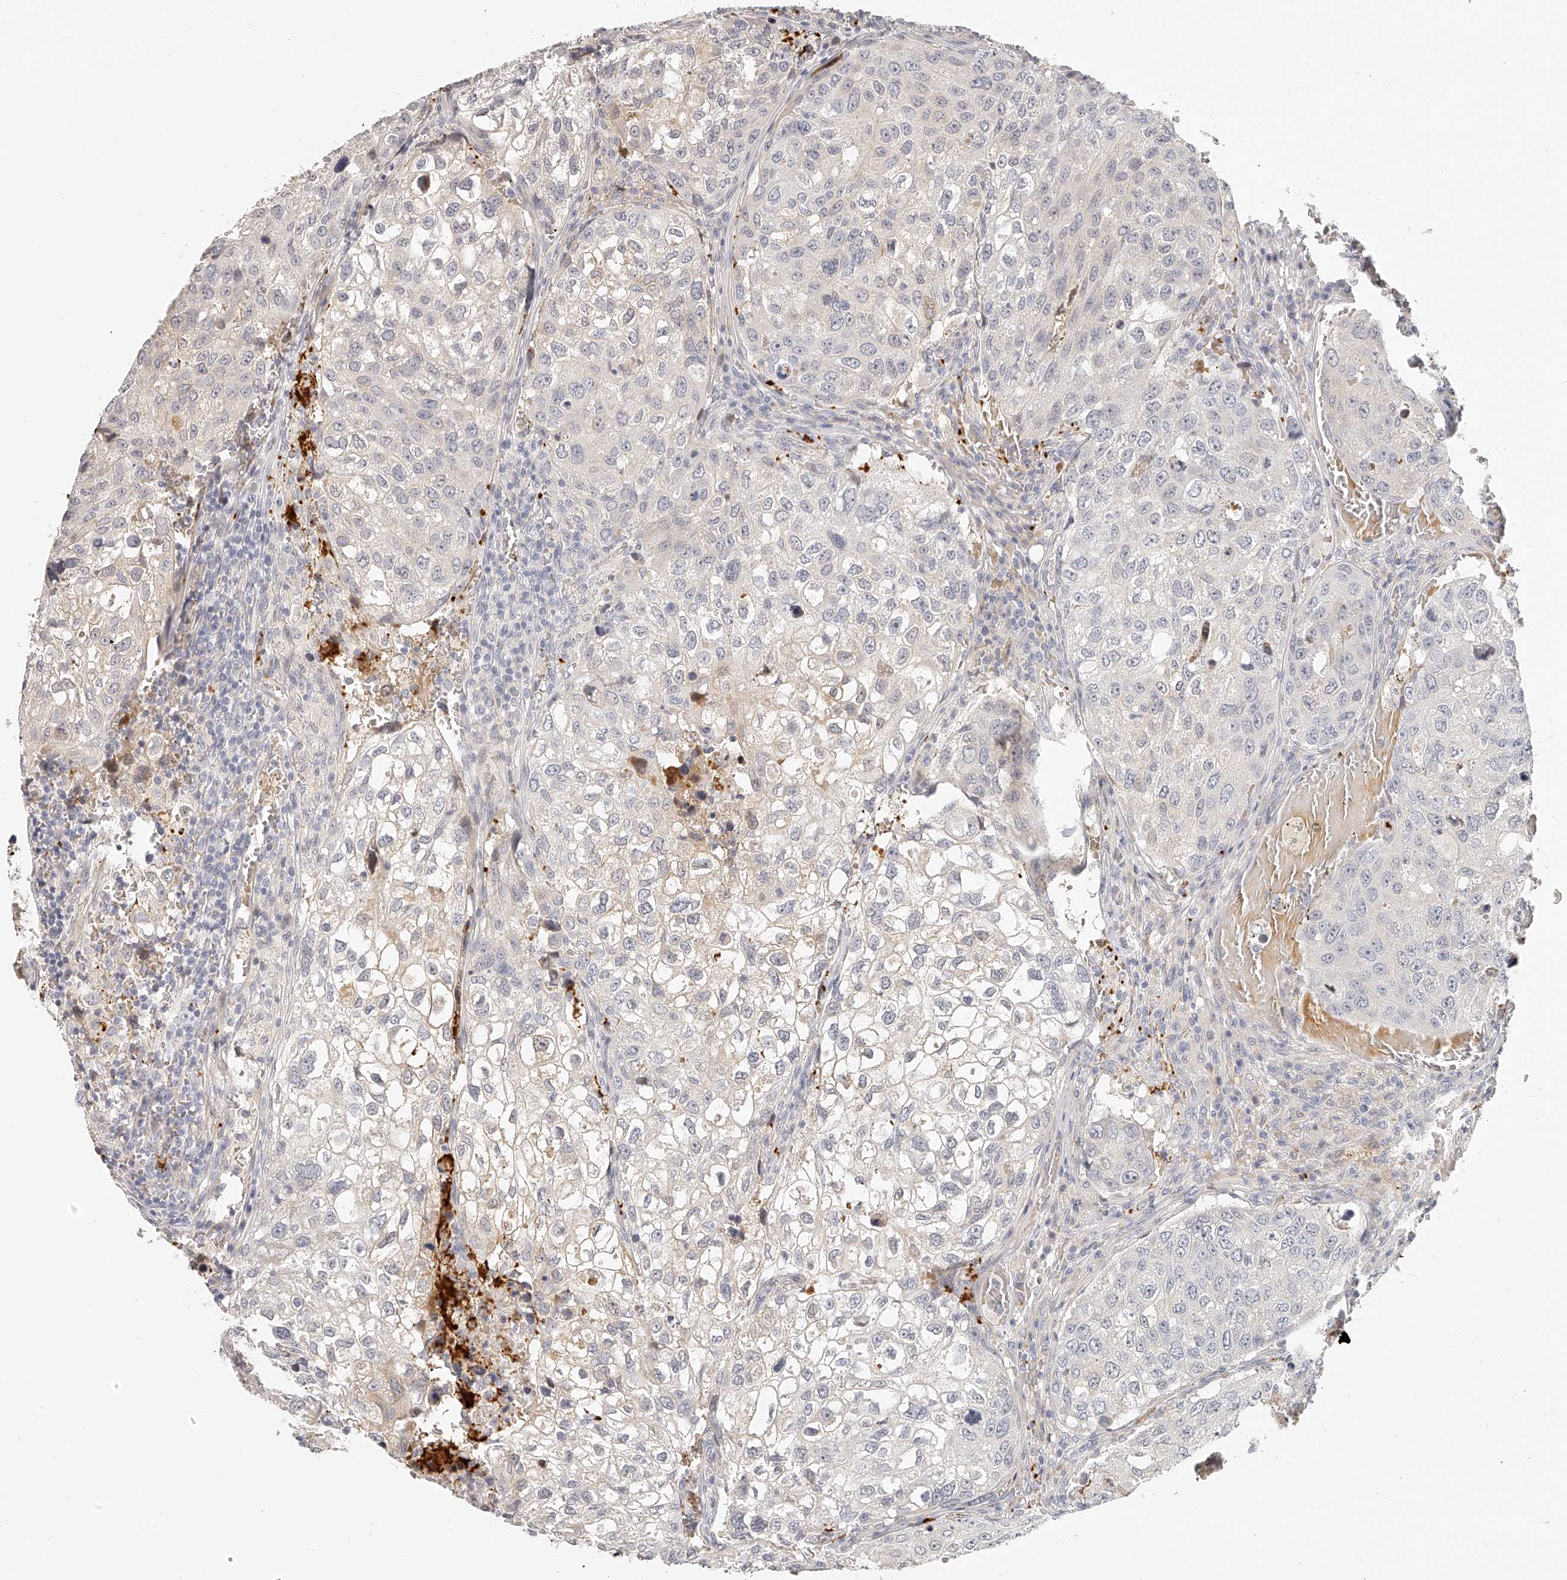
{"staining": {"intensity": "weak", "quantity": "<25%", "location": "cytoplasmic/membranous"}, "tissue": "urothelial cancer", "cell_type": "Tumor cells", "image_type": "cancer", "snomed": [{"axis": "morphology", "description": "Urothelial carcinoma, High grade"}, {"axis": "topography", "description": "Lymph node"}, {"axis": "topography", "description": "Urinary bladder"}], "caption": "Tumor cells show no significant protein positivity in high-grade urothelial carcinoma.", "gene": "ITGB3", "patient": {"sex": "male", "age": 51}}